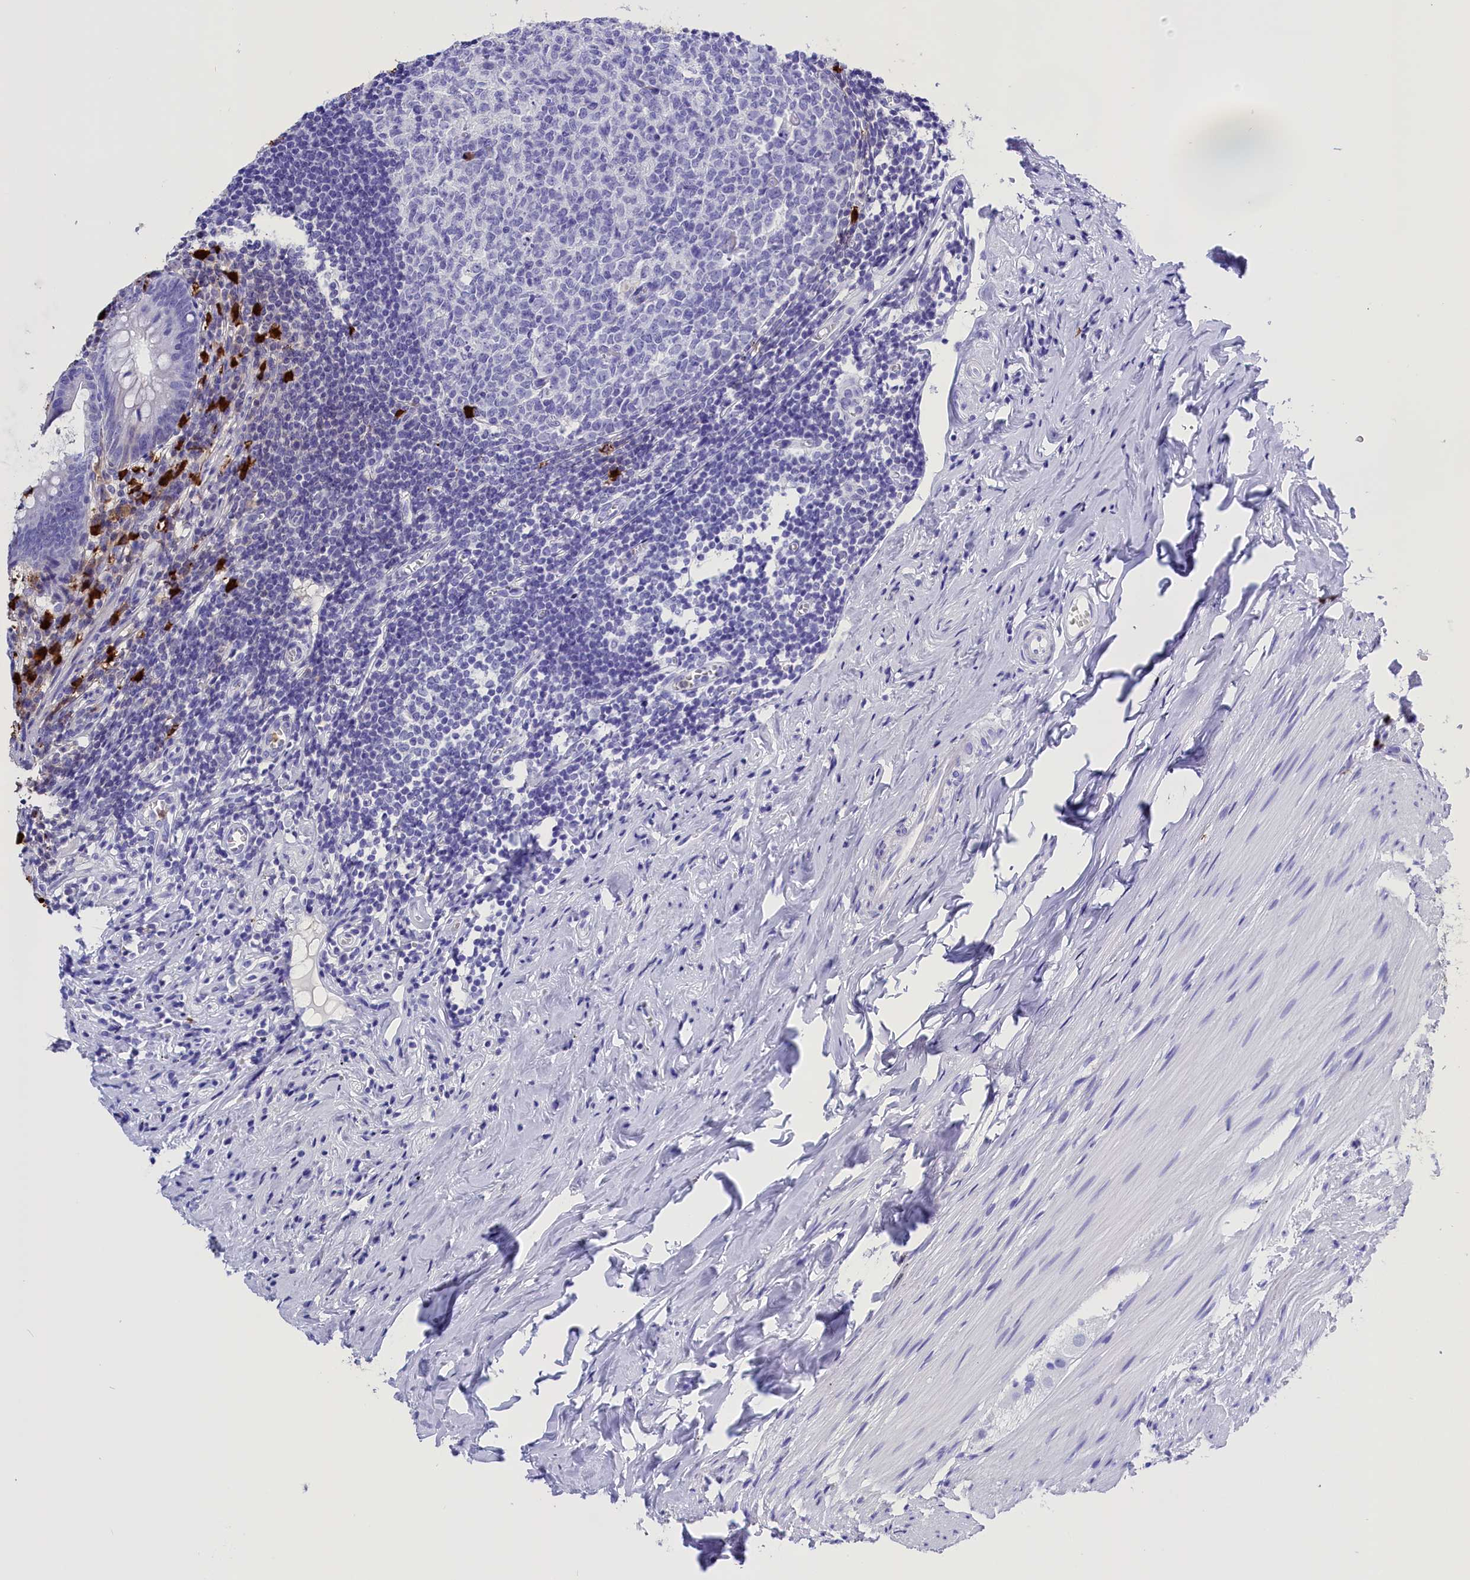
{"staining": {"intensity": "negative", "quantity": "none", "location": "none"}, "tissue": "appendix", "cell_type": "Glandular cells", "image_type": "normal", "snomed": [{"axis": "morphology", "description": "Normal tissue, NOS"}, {"axis": "topography", "description": "Appendix"}], "caption": "DAB (3,3'-diaminobenzidine) immunohistochemical staining of benign appendix exhibits no significant positivity in glandular cells. Brightfield microscopy of immunohistochemistry stained with DAB (brown) and hematoxylin (blue), captured at high magnification.", "gene": "CLC", "patient": {"sex": "female", "age": 51}}